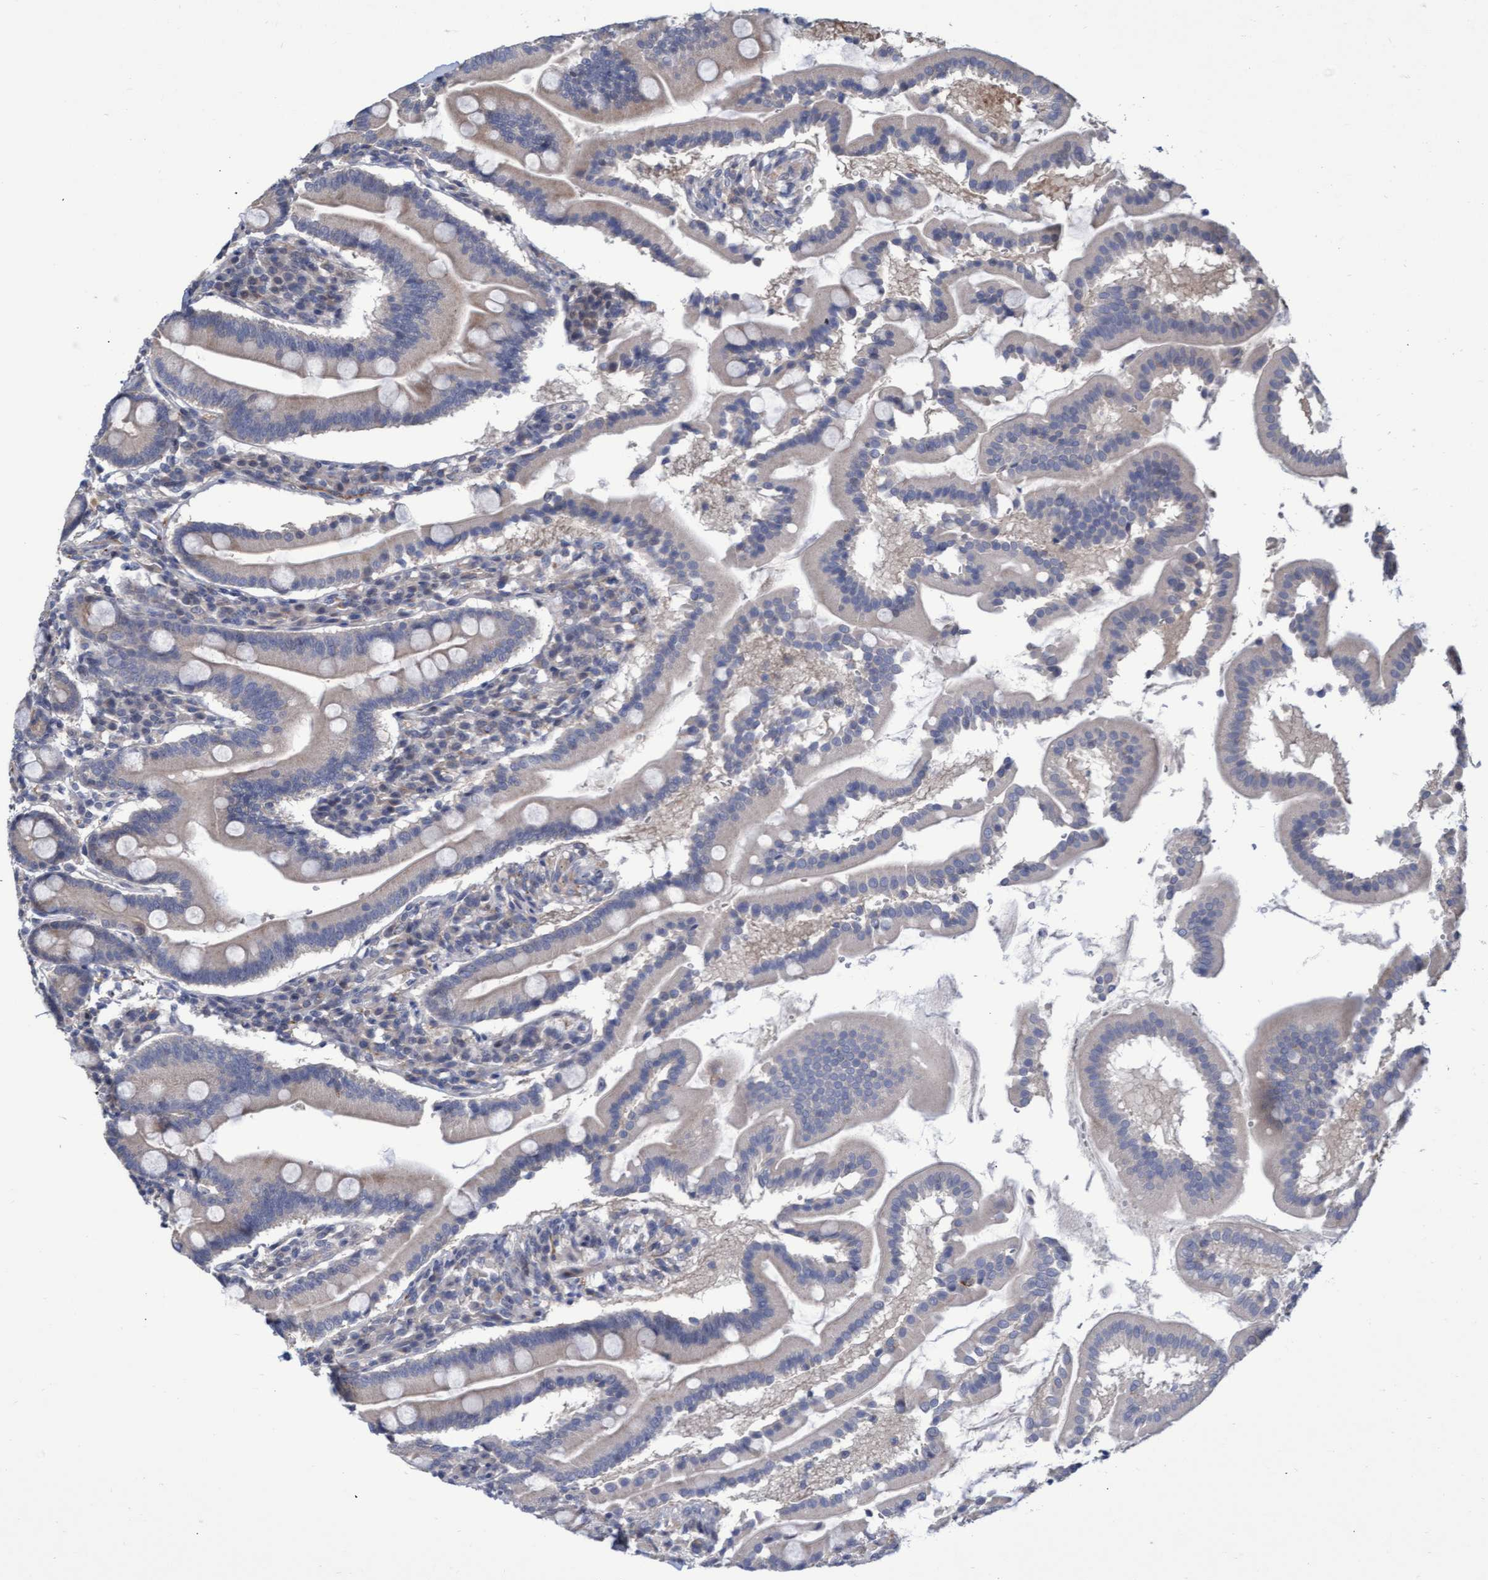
{"staining": {"intensity": "weak", "quantity": "<25%", "location": "cytoplasmic/membranous"}, "tissue": "duodenum", "cell_type": "Glandular cells", "image_type": "normal", "snomed": [{"axis": "morphology", "description": "Normal tissue, NOS"}, {"axis": "topography", "description": "Duodenum"}], "caption": "This image is of normal duodenum stained with immunohistochemistry to label a protein in brown with the nuclei are counter-stained blue. There is no expression in glandular cells.", "gene": "ABCF2", "patient": {"sex": "male", "age": 50}}